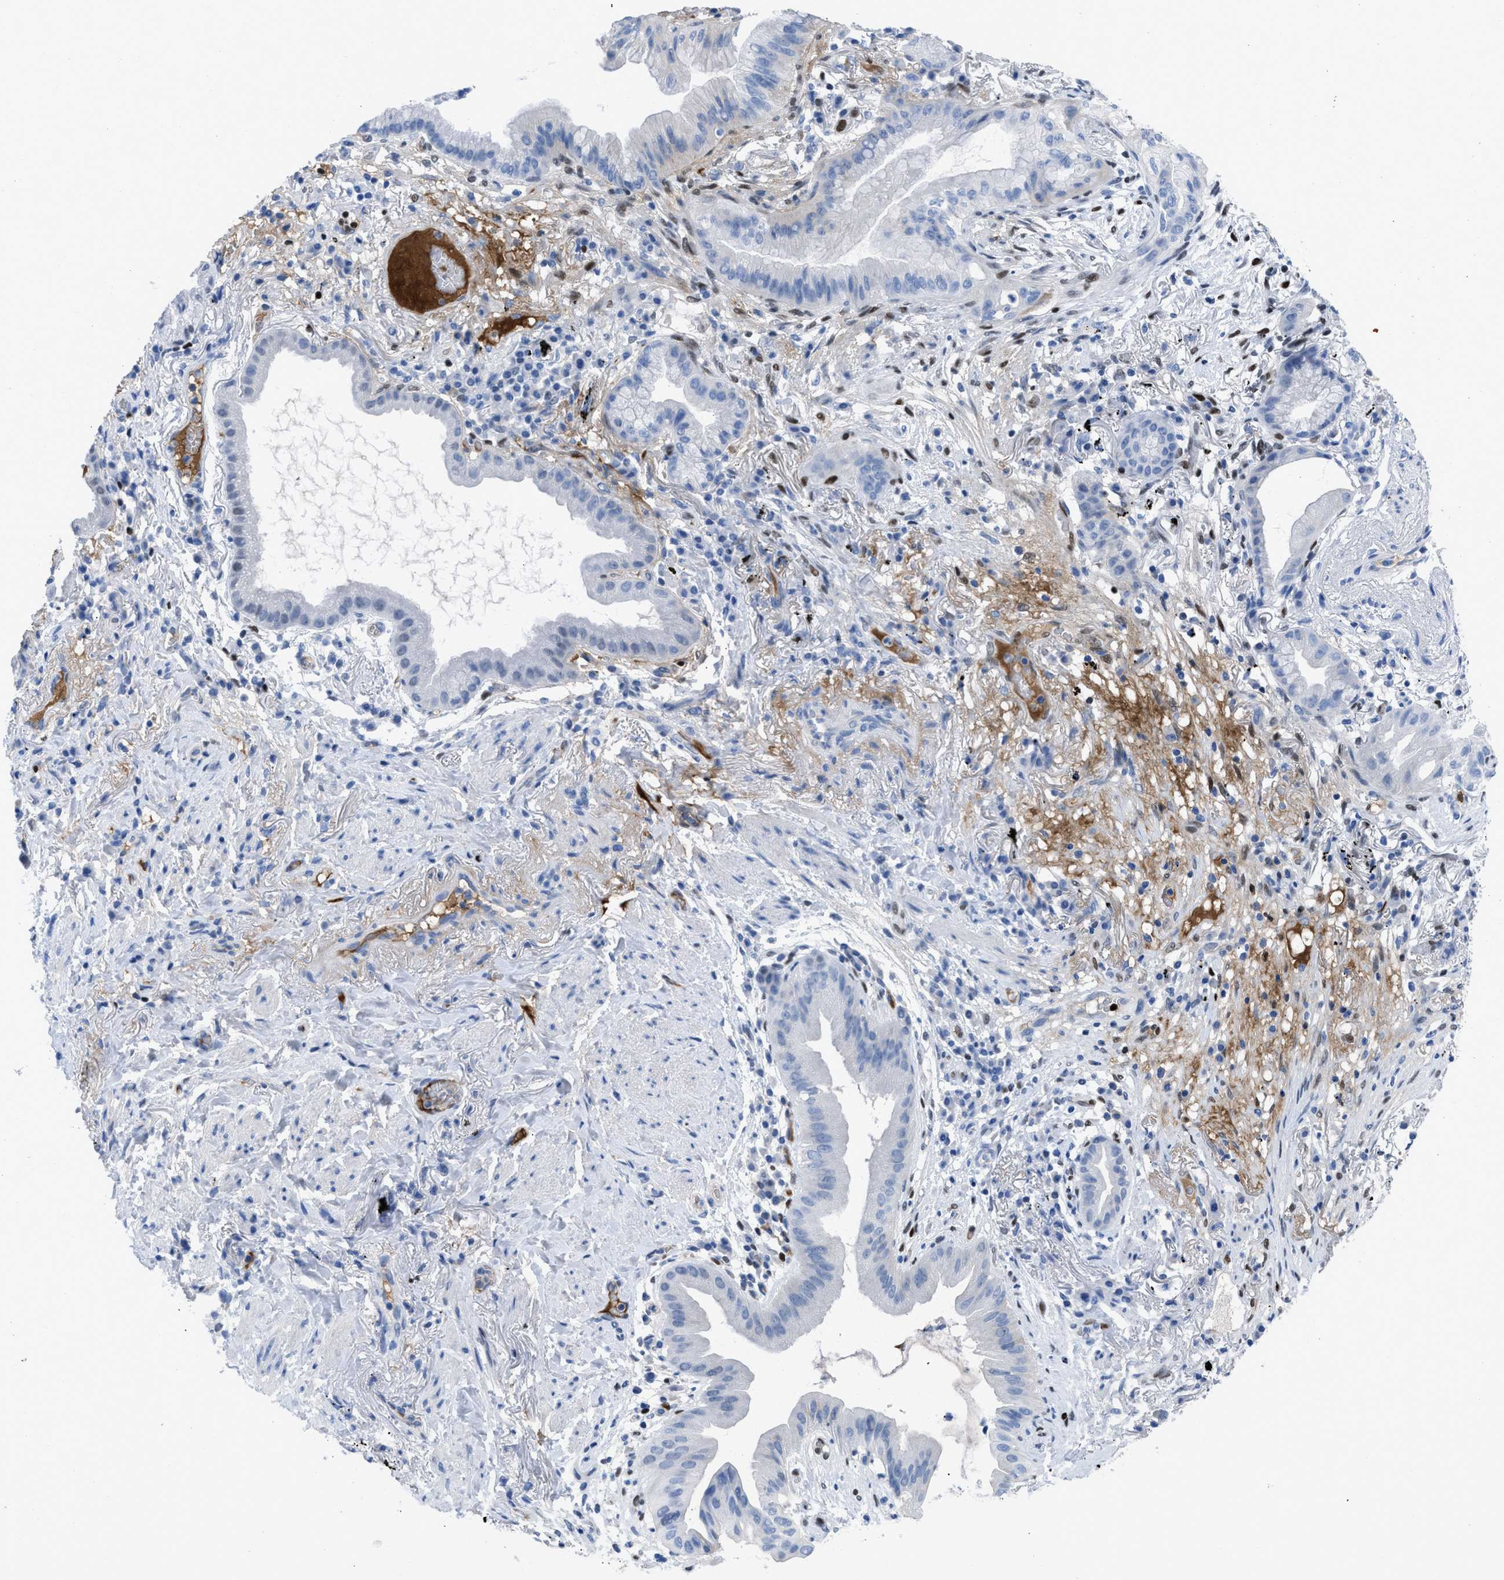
{"staining": {"intensity": "weak", "quantity": "<25%", "location": "cytoplasmic/membranous"}, "tissue": "lung cancer", "cell_type": "Tumor cells", "image_type": "cancer", "snomed": [{"axis": "morphology", "description": "Normal tissue, NOS"}, {"axis": "morphology", "description": "Adenocarcinoma, NOS"}, {"axis": "topography", "description": "Bronchus"}, {"axis": "topography", "description": "Lung"}], "caption": "Tumor cells are negative for protein expression in human adenocarcinoma (lung). (Brightfield microscopy of DAB immunohistochemistry (IHC) at high magnification).", "gene": "LEF1", "patient": {"sex": "female", "age": 70}}